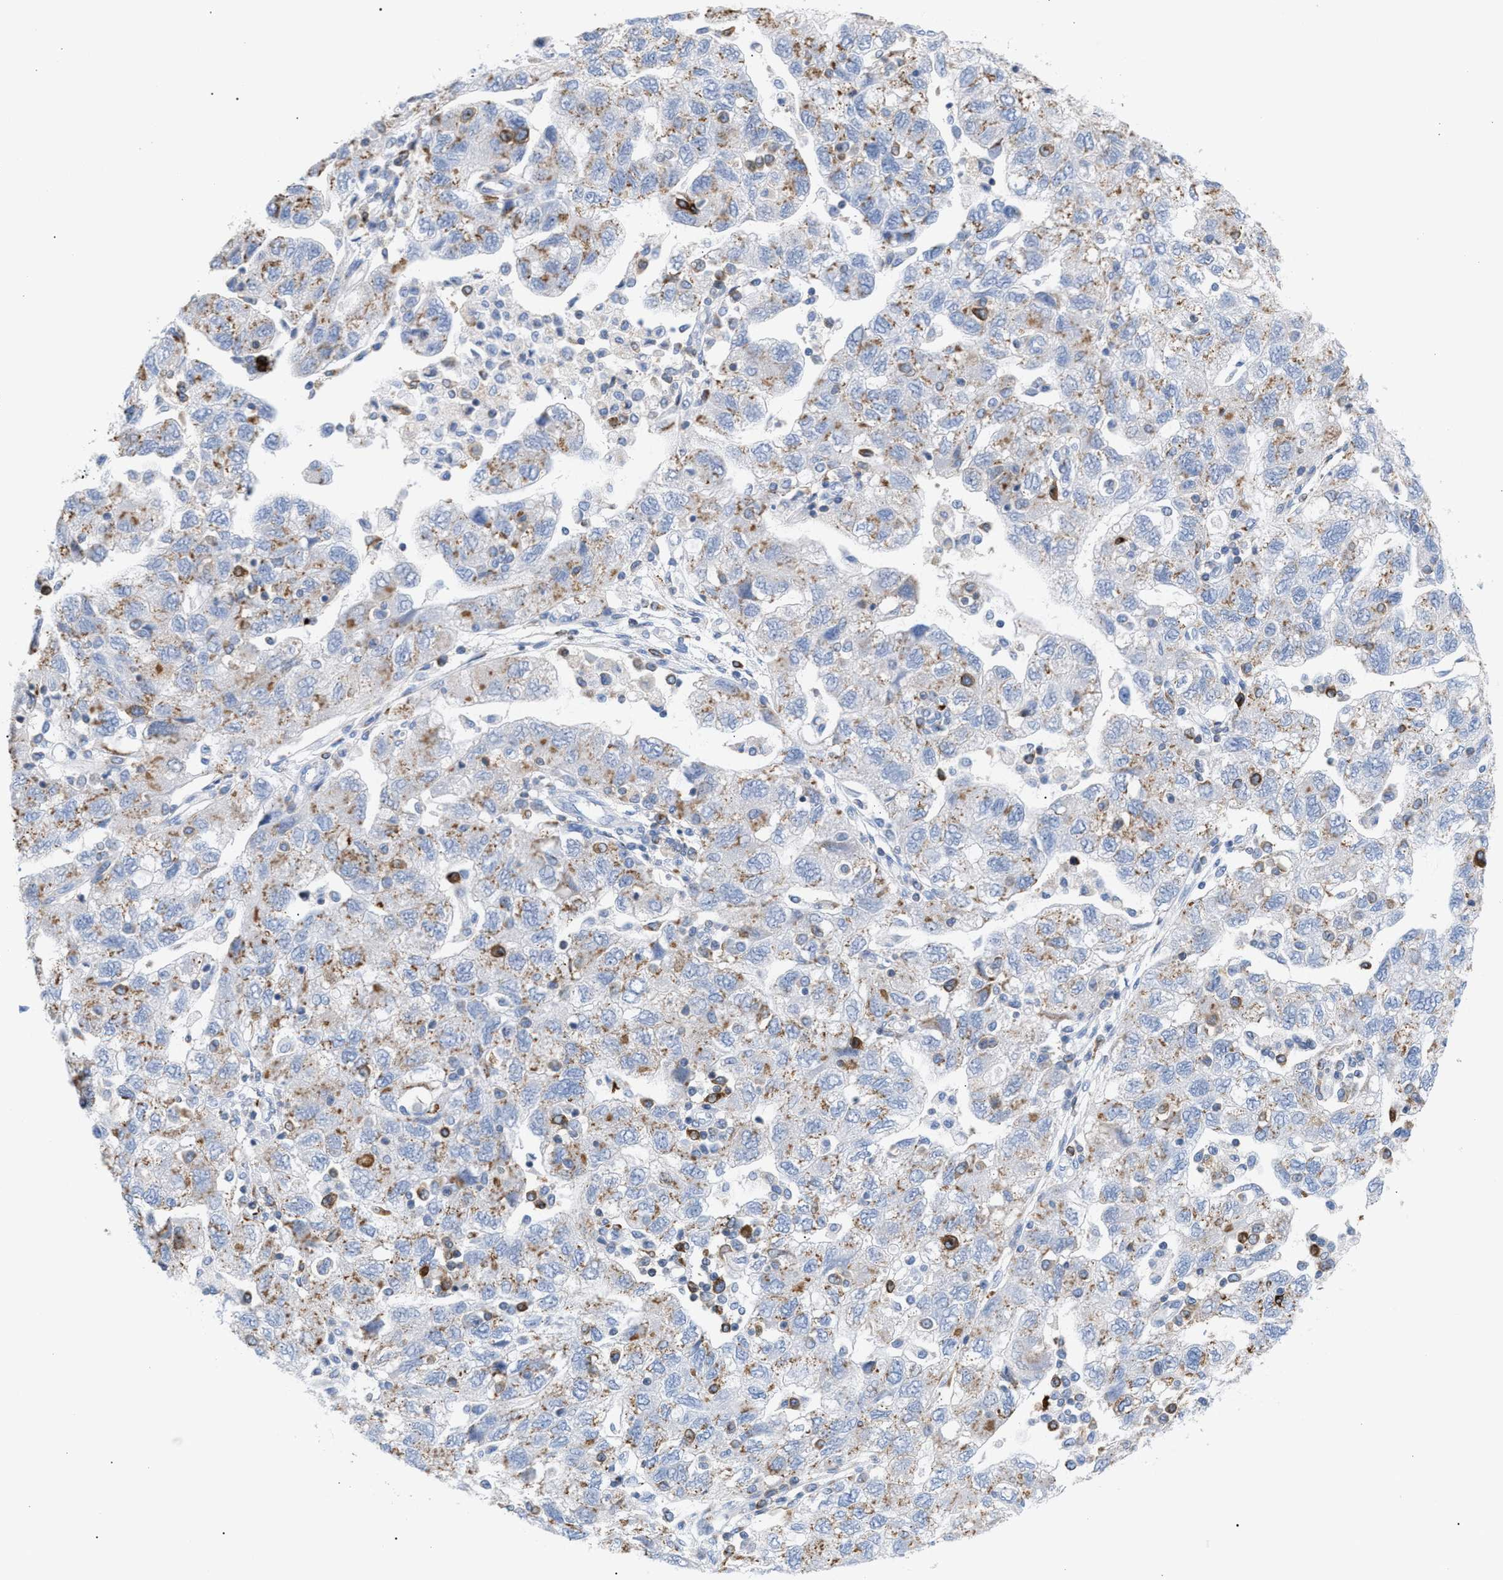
{"staining": {"intensity": "weak", "quantity": "25%-75%", "location": "cytoplasmic/membranous"}, "tissue": "ovarian cancer", "cell_type": "Tumor cells", "image_type": "cancer", "snomed": [{"axis": "morphology", "description": "Carcinoma, NOS"}, {"axis": "morphology", "description": "Cystadenocarcinoma, serous, NOS"}, {"axis": "topography", "description": "Ovary"}], "caption": "Brown immunohistochemical staining in ovarian cancer (carcinoma) shows weak cytoplasmic/membranous positivity in about 25%-75% of tumor cells.", "gene": "TACC3", "patient": {"sex": "female", "age": 69}}